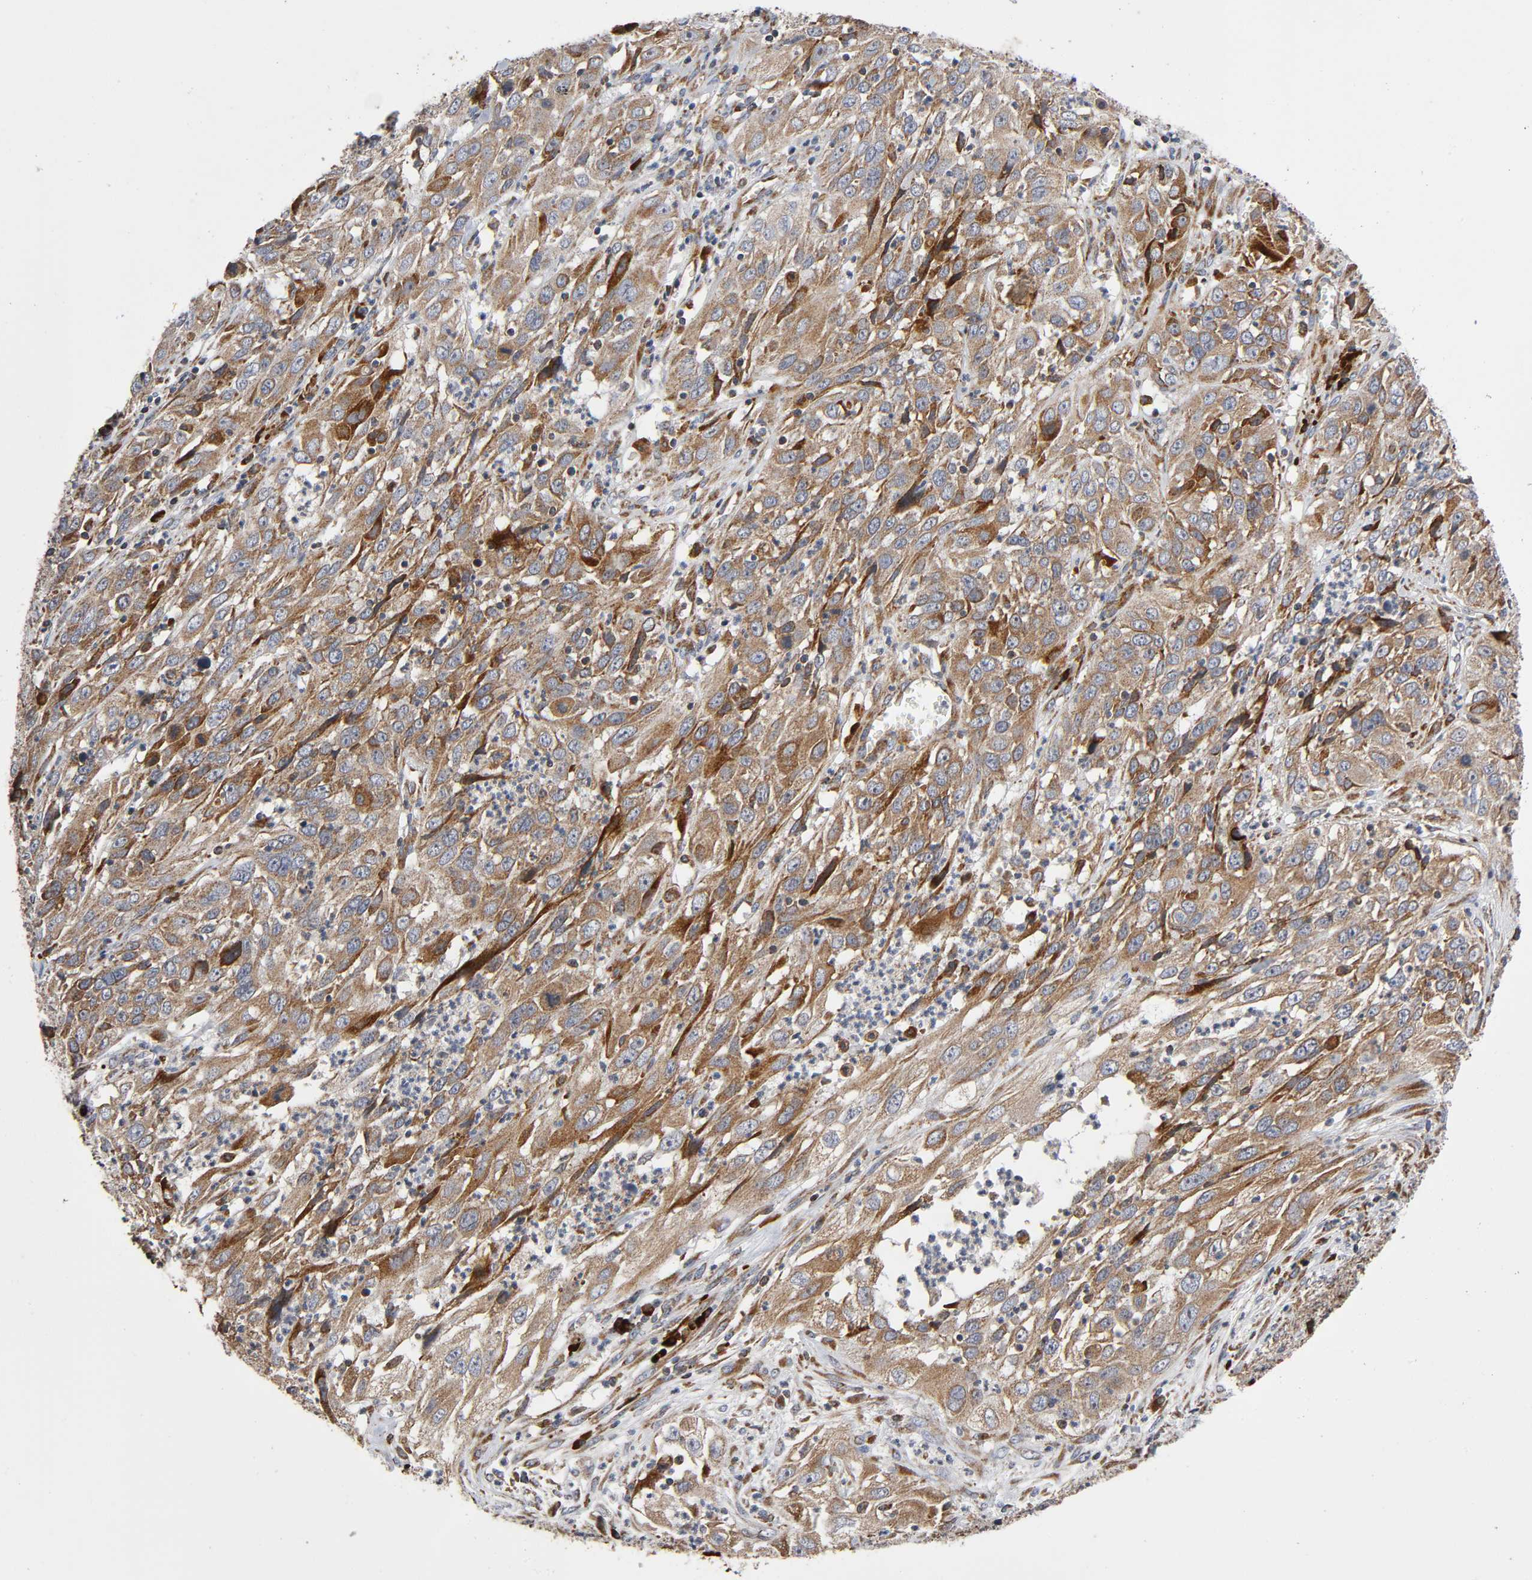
{"staining": {"intensity": "strong", "quantity": "25%-75%", "location": "cytoplasmic/membranous"}, "tissue": "cervical cancer", "cell_type": "Tumor cells", "image_type": "cancer", "snomed": [{"axis": "morphology", "description": "Squamous cell carcinoma, NOS"}, {"axis": "topography", "description": "Cervix"}], "caption": "About 25%-75% of tumor cells in cervical cancer (squamous cell carcinoma) reveal strong cytoplasmic/membranous protein expression as visualized by brown immunohistochemical staining.", "gene": "MAP3K1", "patient": {"sex": "female", "age": 32}}